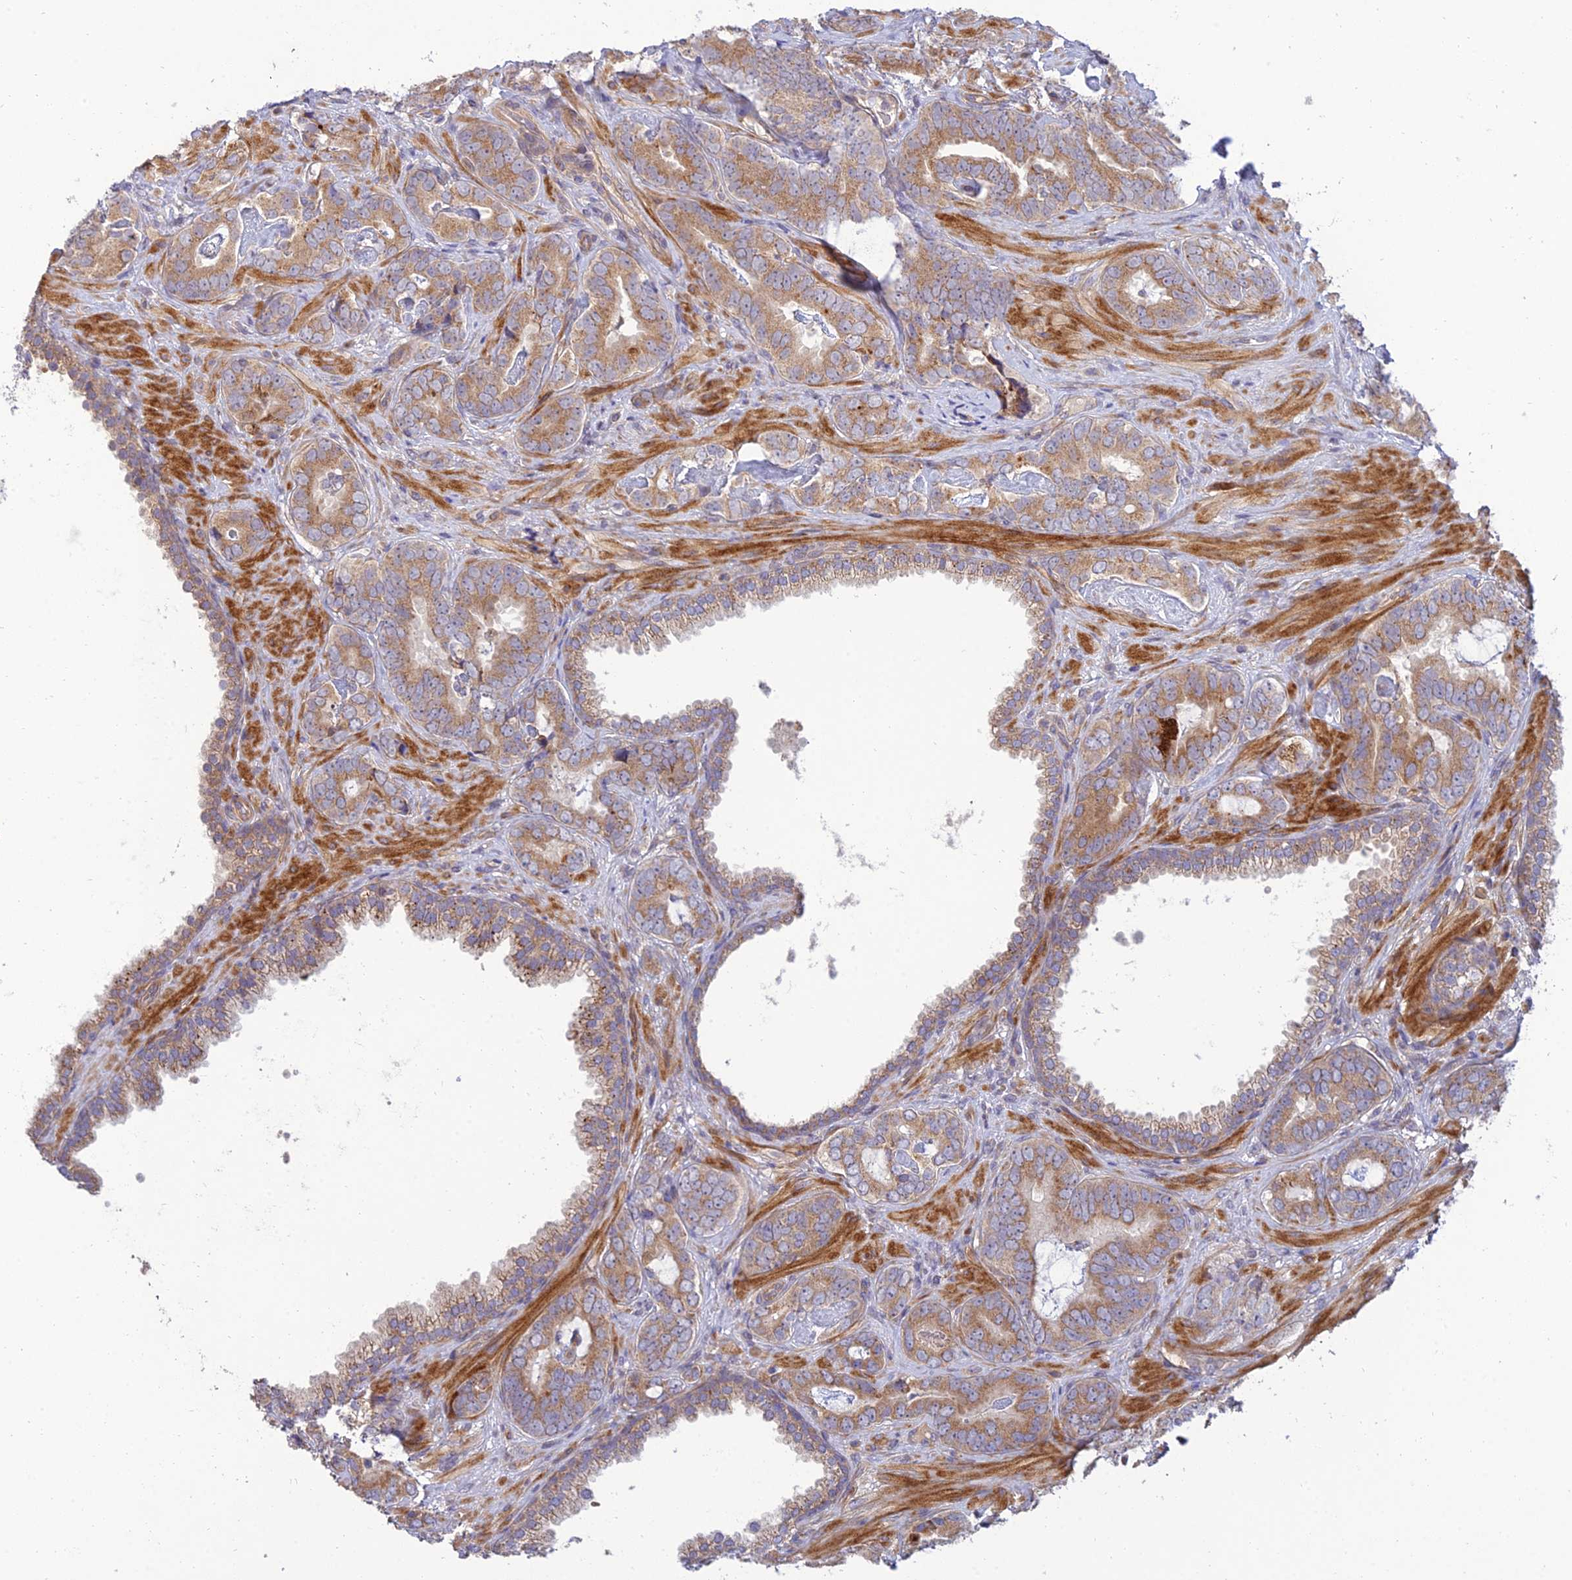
{"staining": {"intensity": "weak", "quantity": ">75%", "location": "cytoplasmic/membranous"}, "tissue": "prostate cancer", "cell_type": "Tumor cells", "image_type": "cancer", "snomed": [{"axis": "morphology", "description": "Adenocarcinoma, High grade"}, {"axis": "topography", "description": "Prostate"}], "caption": "Immunohistochemical staining of human high-grade adenocarcinoma (prostate) reveals weak cytoplasmic/membranous protein expression in approximately >75% of tumor cells.", "gene": "C3orf20", "patient": {"sex": "male", "age": 71}}